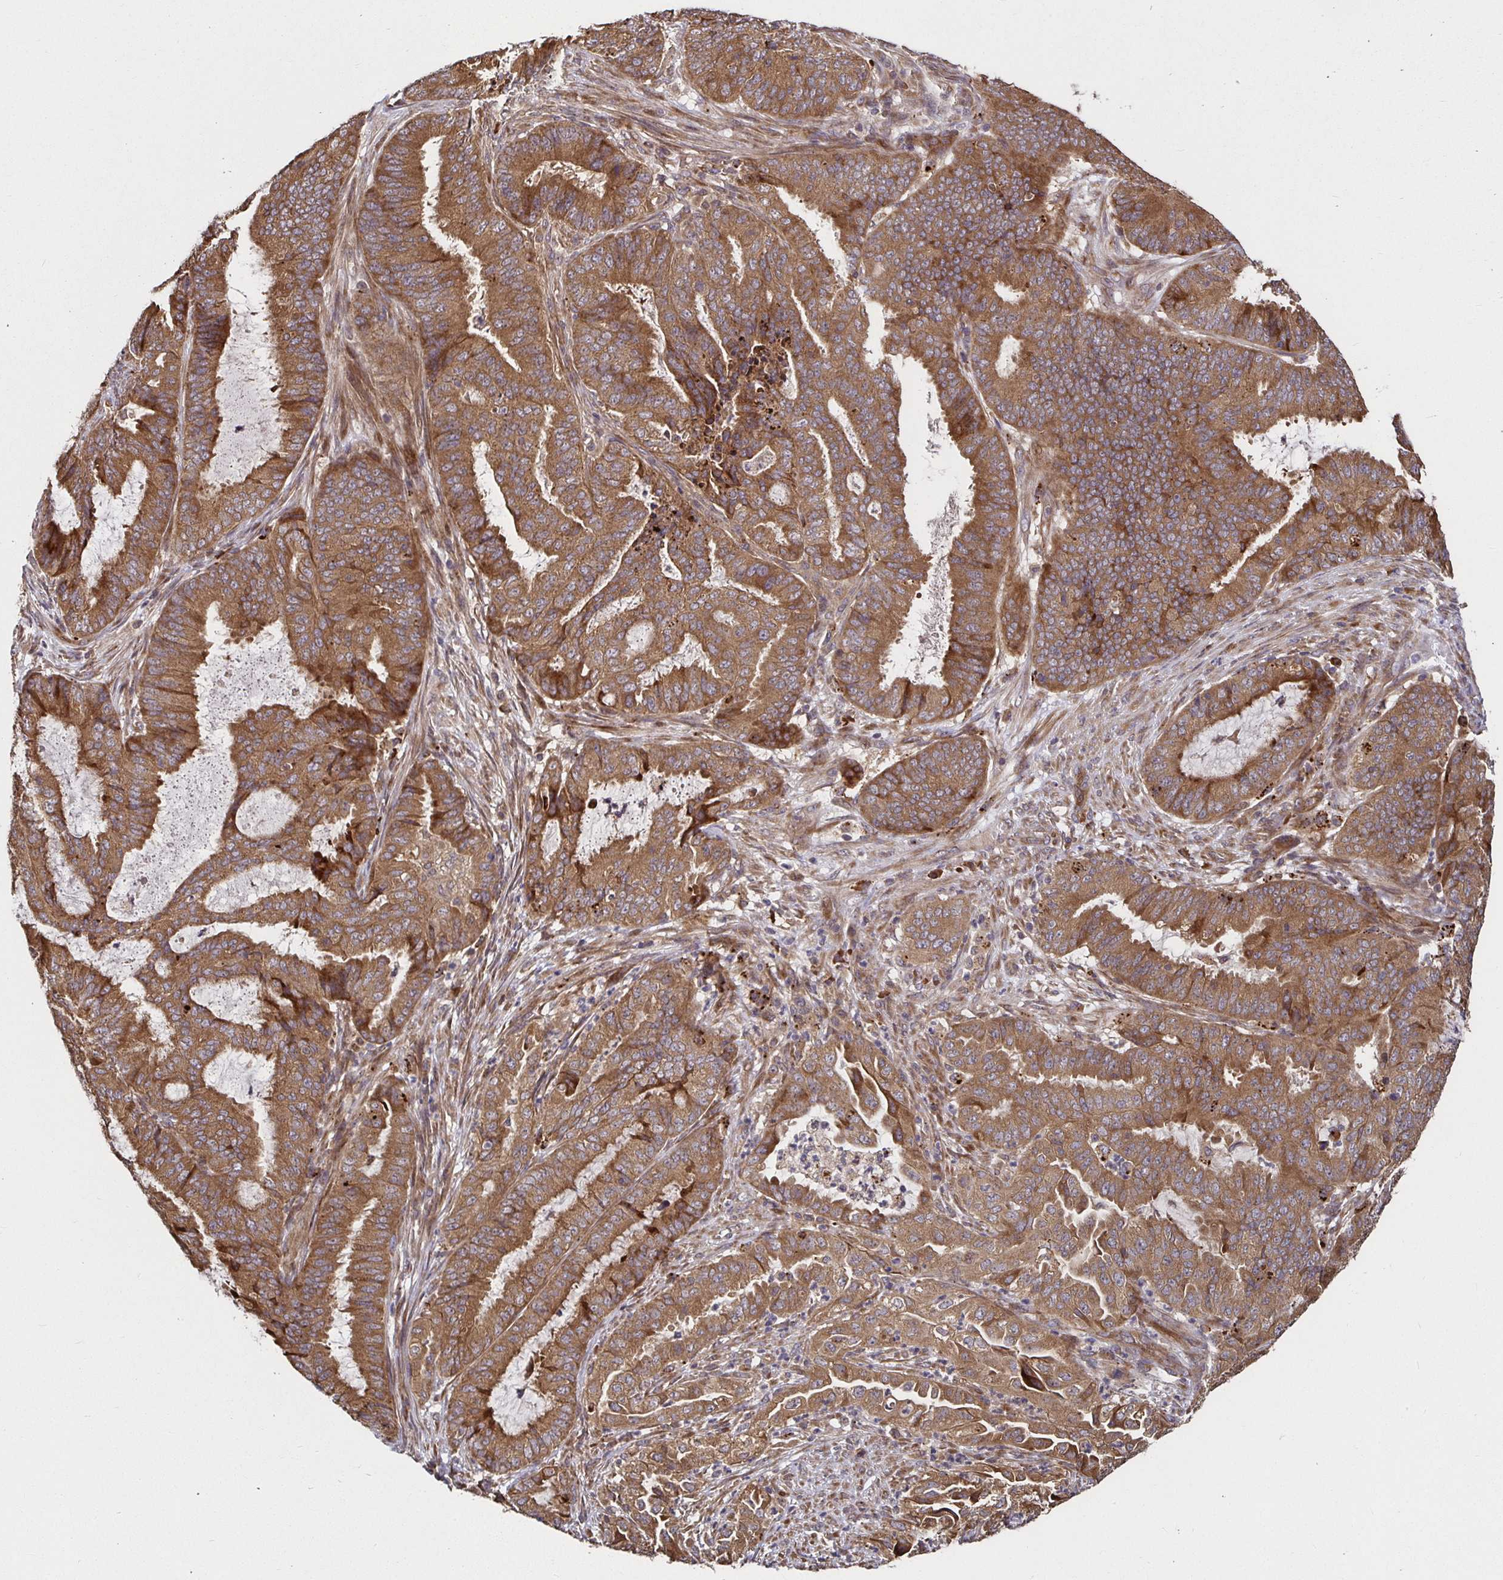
{"staining": {"intensity": "moderate", "quantity": ">75%", "location": "cytoplasmic/membranous"}, "tissue": "endometrial cancer", "cell_type": "Tumor cells", "image_type": "cancer", "snomed": [{"axis": "morphology", "description": "Adenocarcinoma, NOS"}, {"axis": "topography", "description": "Endometrium"}], "caption": "High-magnification brightfield microscopy of endometrial cancer (adenocarcinoma) stained with DAB (brown) and counterstained with hematoxylin (blue). tumor cells exhibit moderate cytoplasmic/membranous staining is identified in about>75% of cells.", "gene": "MLST8", "patient": {"sex": "female", "age": 51}}